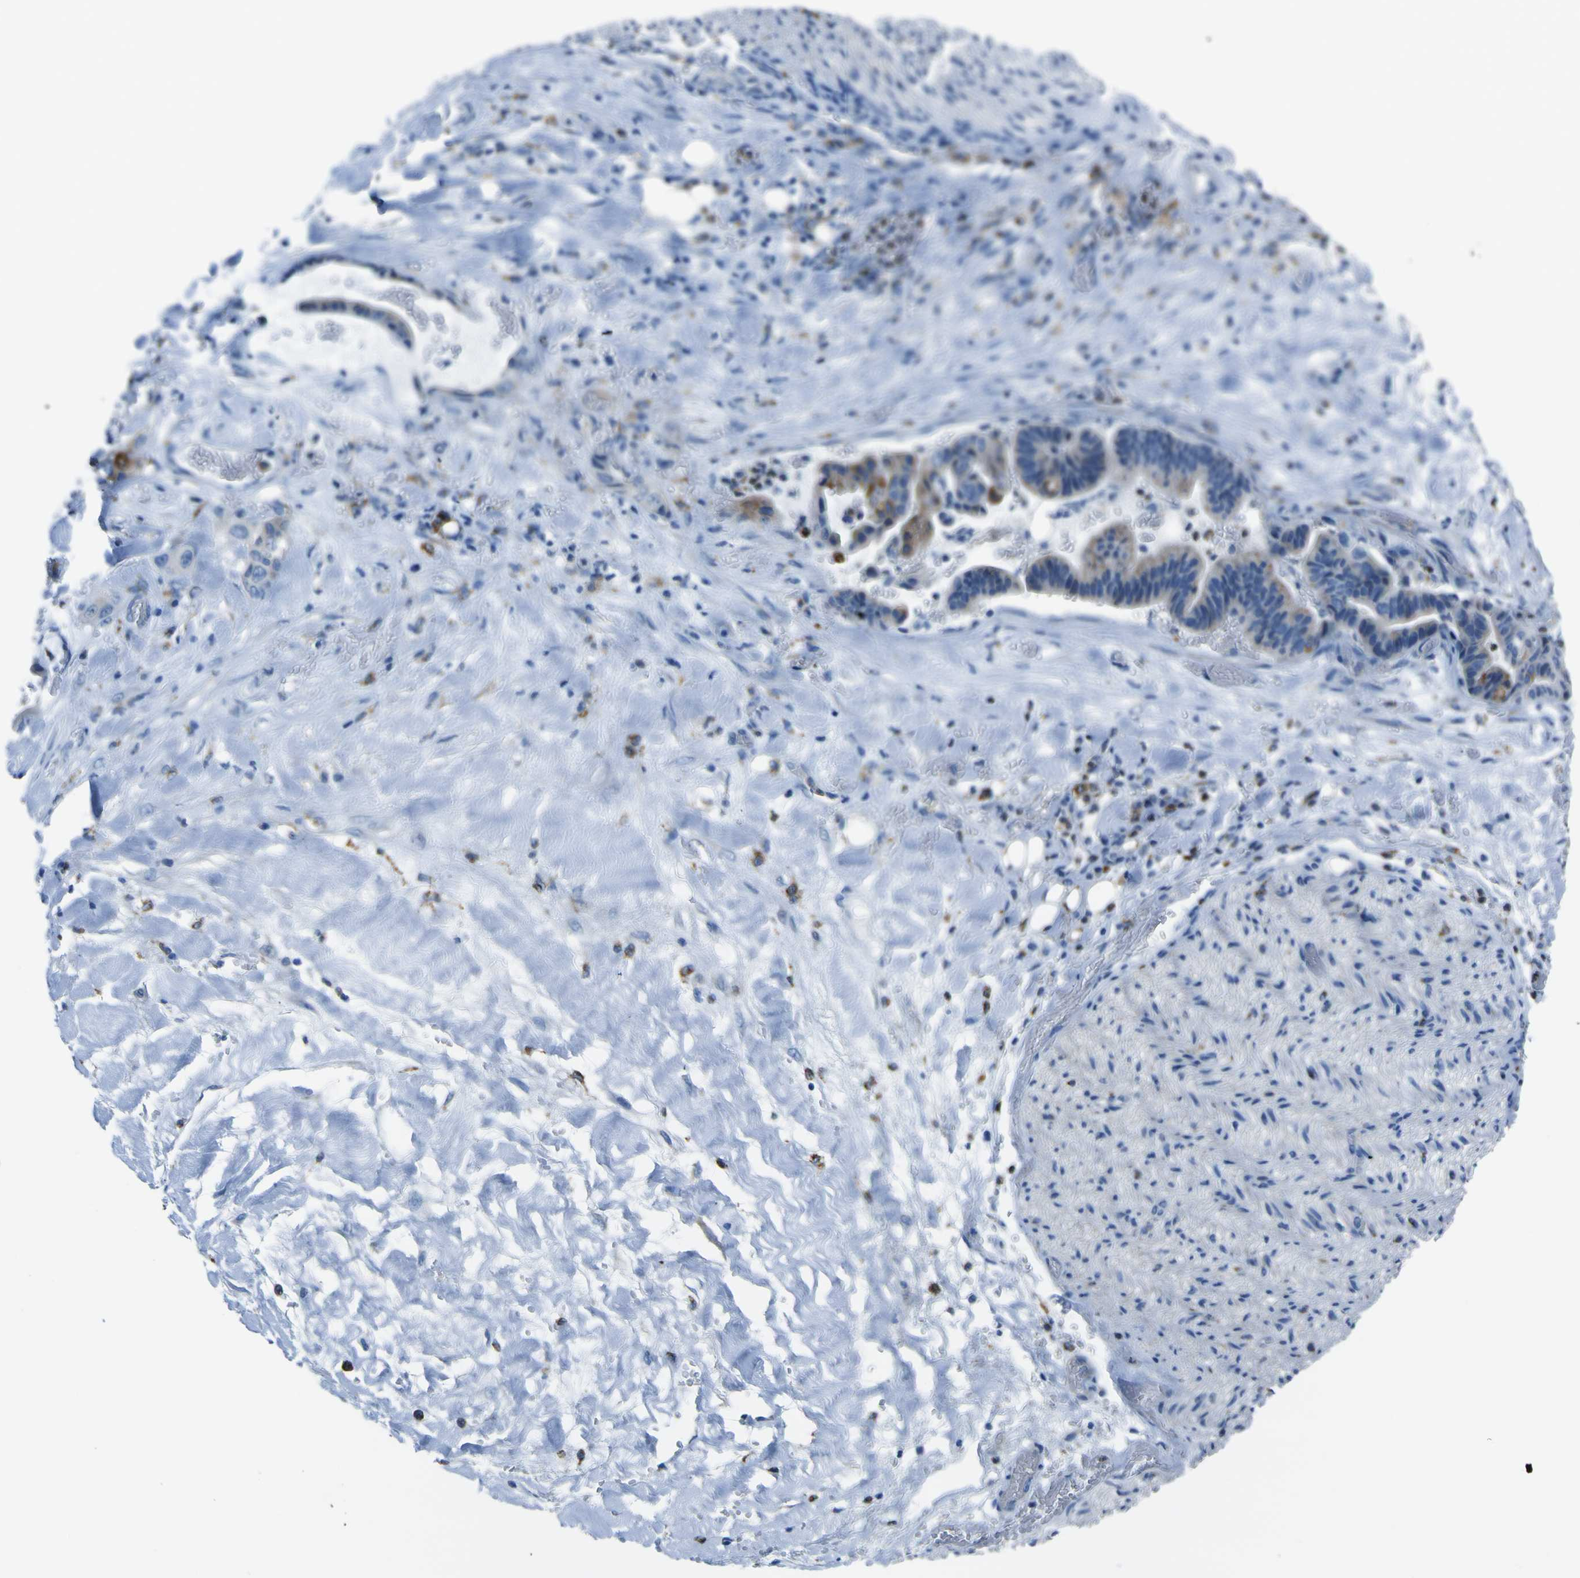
{"staining": {"intensity": "weak", "quantity": "<25%", "location": "cytoplasmic/membranous"}, "tissue": "liver cancer", "cell_type": "Tumor cells", "image_type": "cancer", "snomed": [{"axis": "morphology", "description": "Cholangiocarcinoma"}, {"axis": "topography", "description": "Liver"}], "caption": "There is no significant positivity in tumor cells of cholangiocarcinoma (liver). (Stains: DAB (3,3'-diaminobenzidine) immunohistochemistry with hematoxylin counter stain, Microscopy: brightfield microscopy at high magnification).", "gene": "ACSL1", "patient": {"sex": "female", "age": 61}}